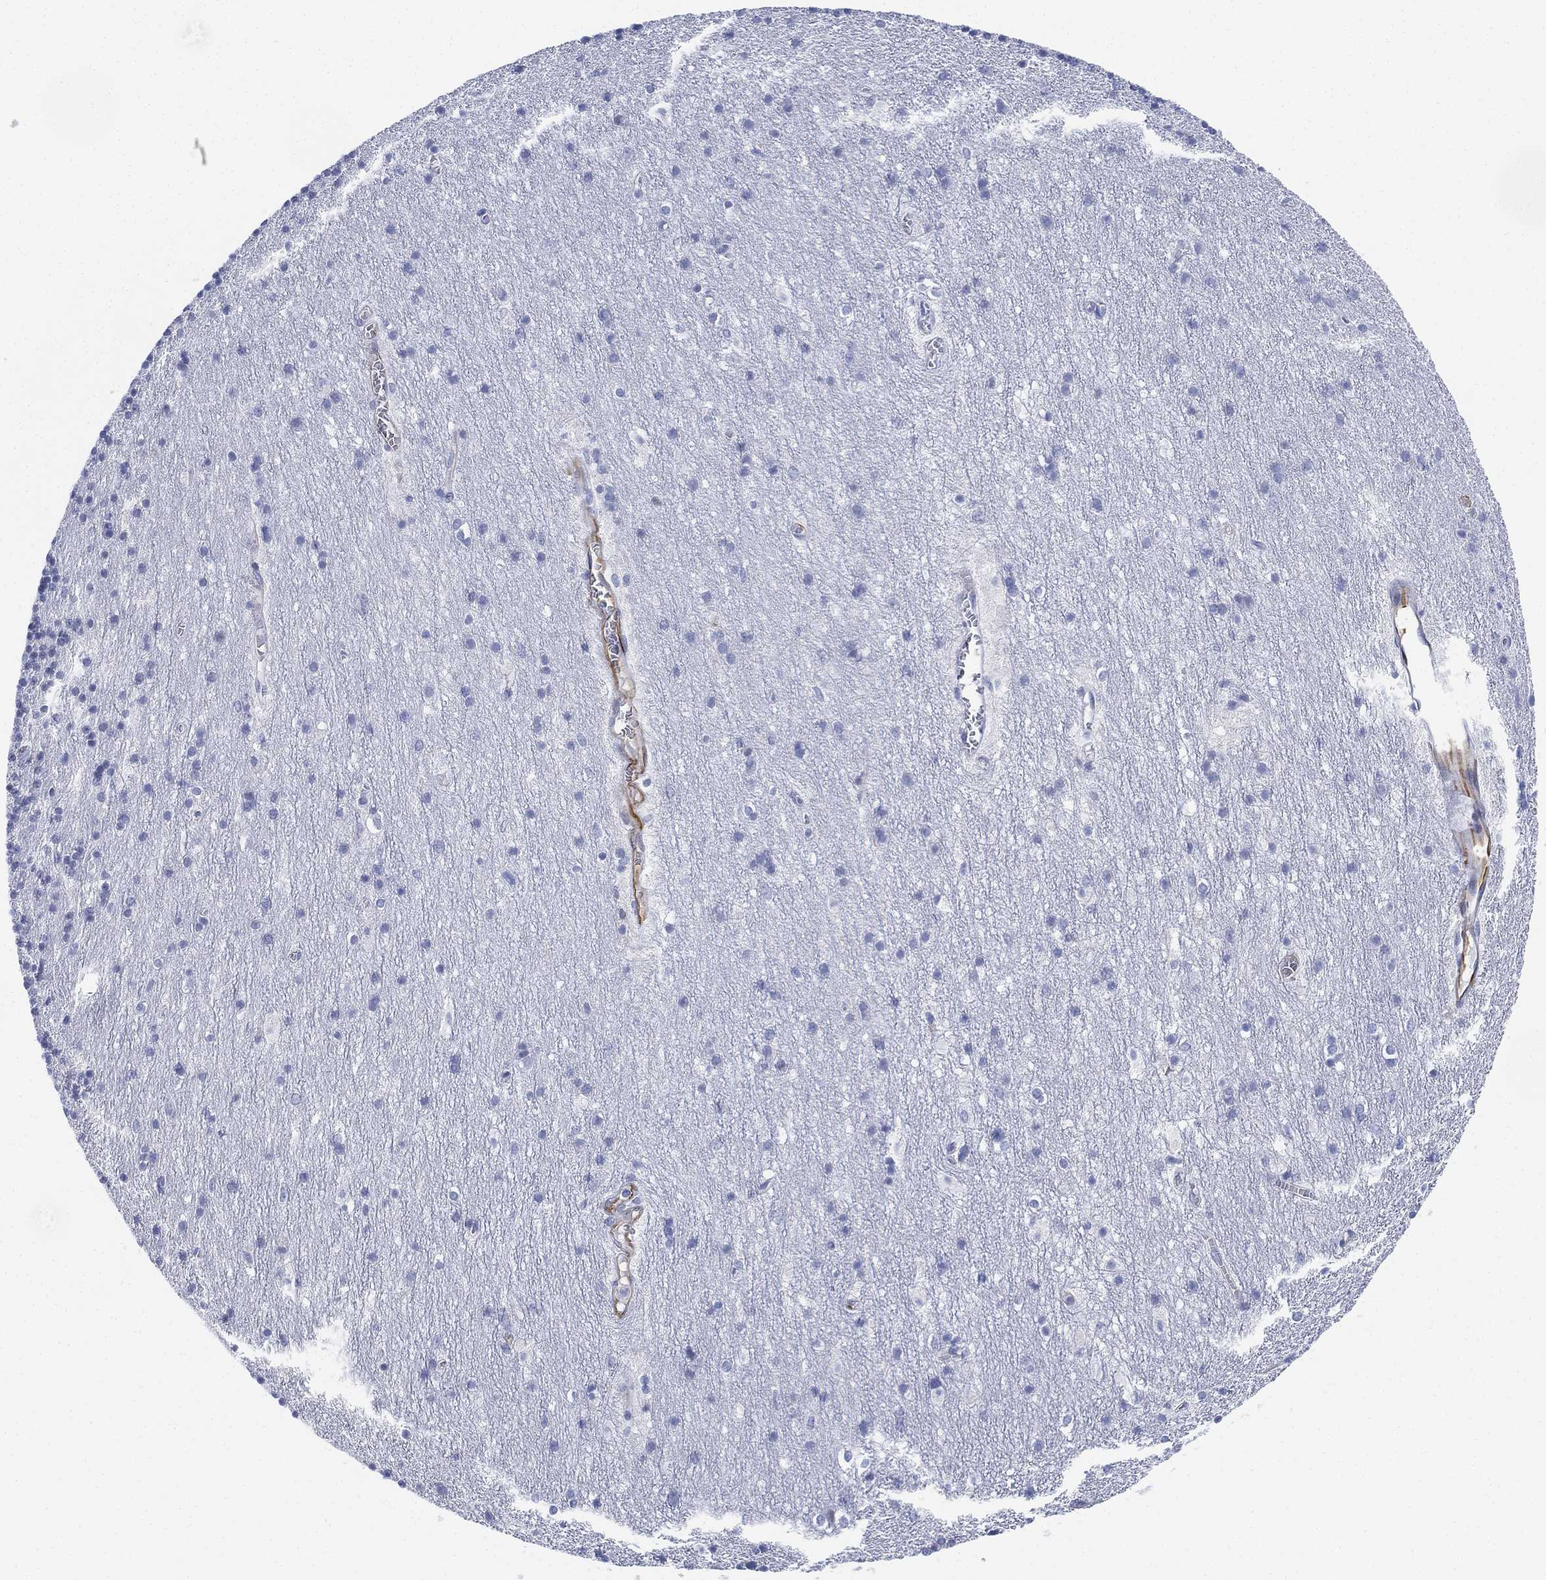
{"staining": {"intensity": "negative", "quantity": "none", "location": "none"}, "tissue": "cerebellum", "cell_type": "Cells in granular layer", "image_type": "normal", "snomed": [{"axis": "morphology", "description": "Normal tissue, NOS"}, {"axis": "topography", "description": "Cerebellum"}], "caption": "Immunohistochemical staining of benign human cerebellum exhibits no significant staining in cells in granular layer. Nuclei are stained in blue.", "gene": "PSKH2", "patient": {"sex": "male", "age": 70}}